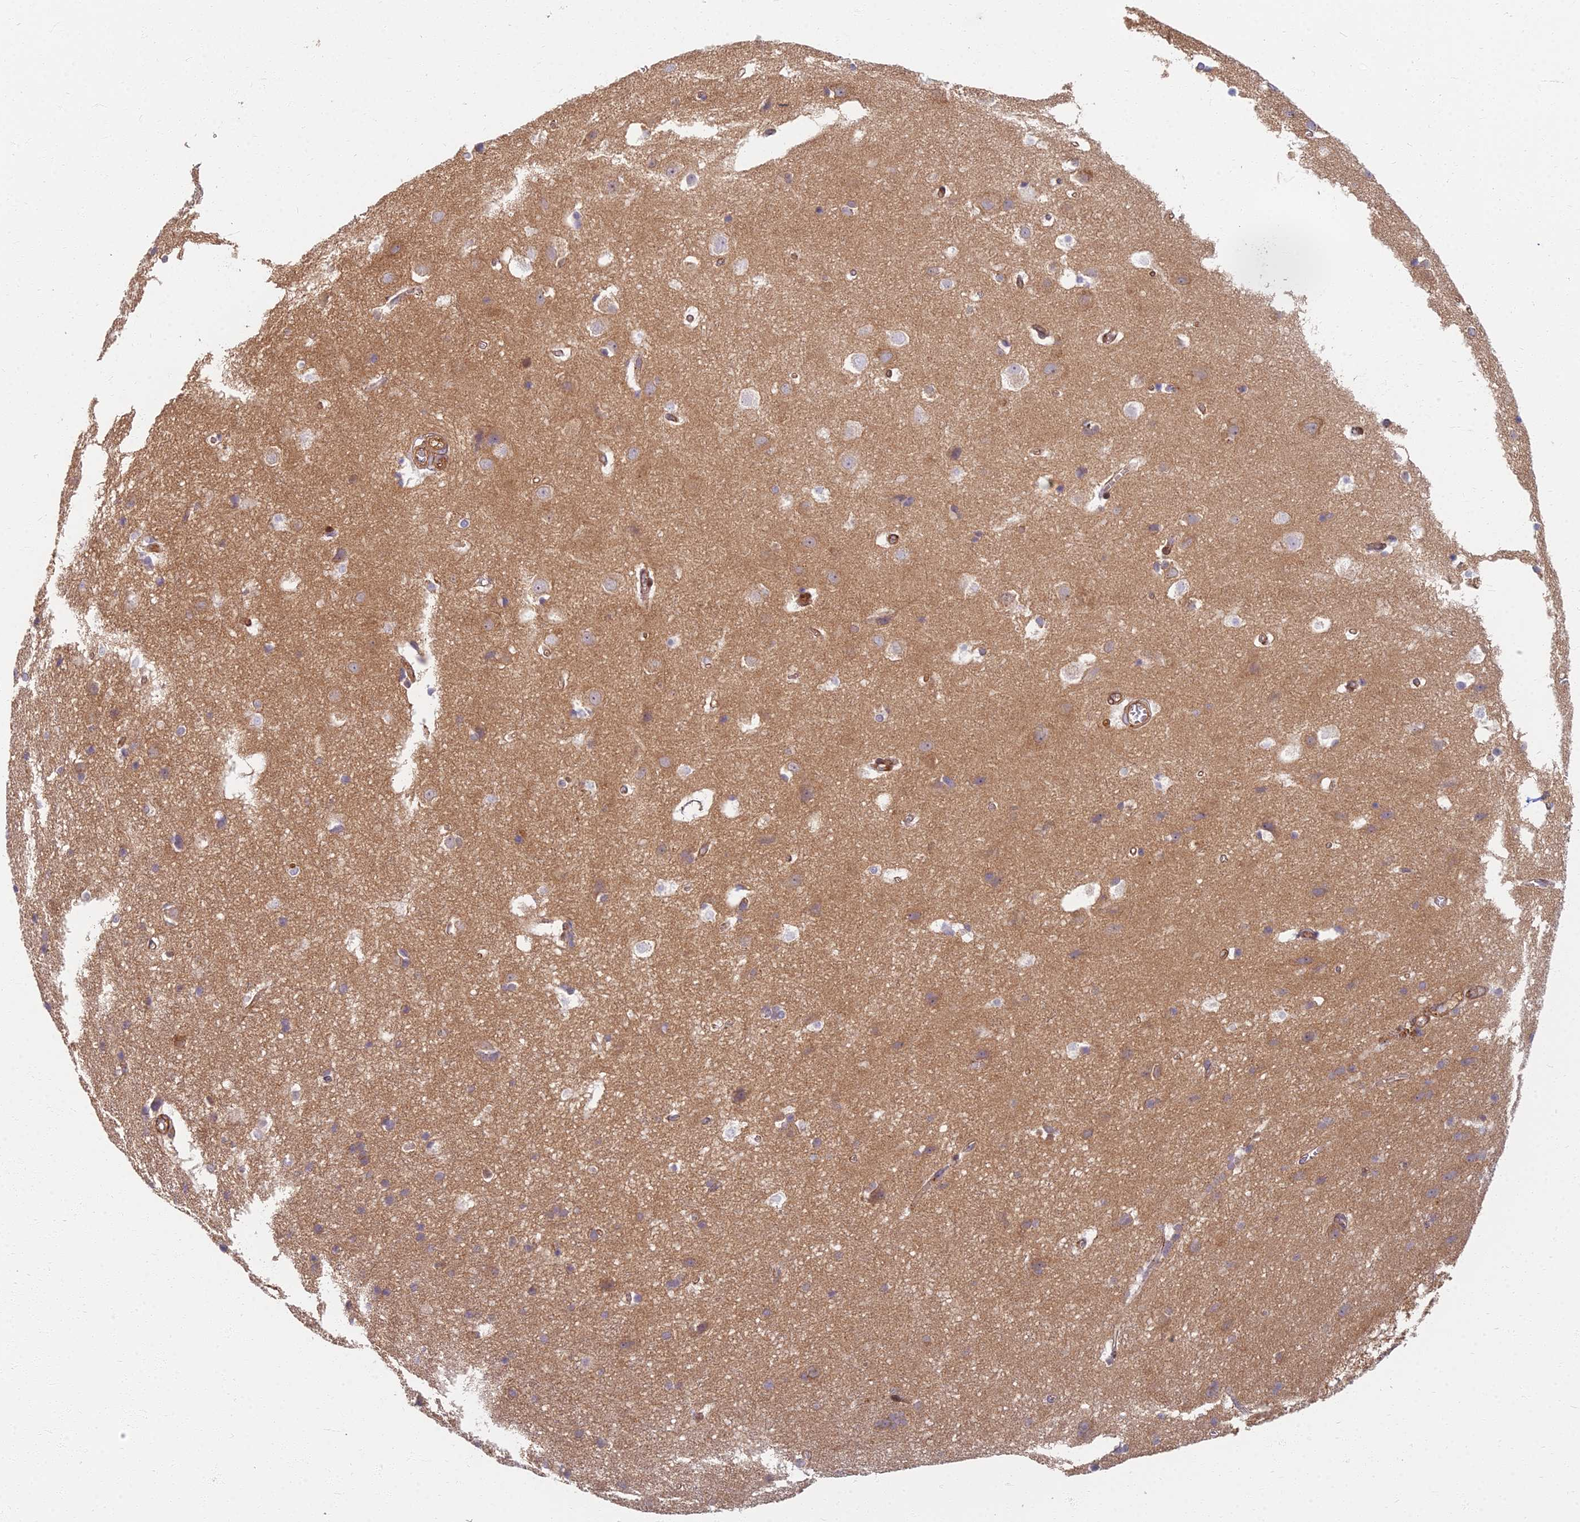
{"staining": {"intensity": "moderate", "quantity": ">75%", "location": "cytoplasmic/membranous"}, "tissue": "cerebral cortex", "cell_type": "Endothelial cells", "image_type": "normal", "snomed": [{"axis": "morphology", "description": "Normal tissue, NOS"}, {"axis": "topography", "description": "Cerebral cortex"}], "caption": "A brown stain shows moderate cytoplasmic/membranous positivity of a protein in endothelial cells of unremarkable cerebral cortex.", "gene": "RBSN", "patient": {"sex": "male", "age": 54}}